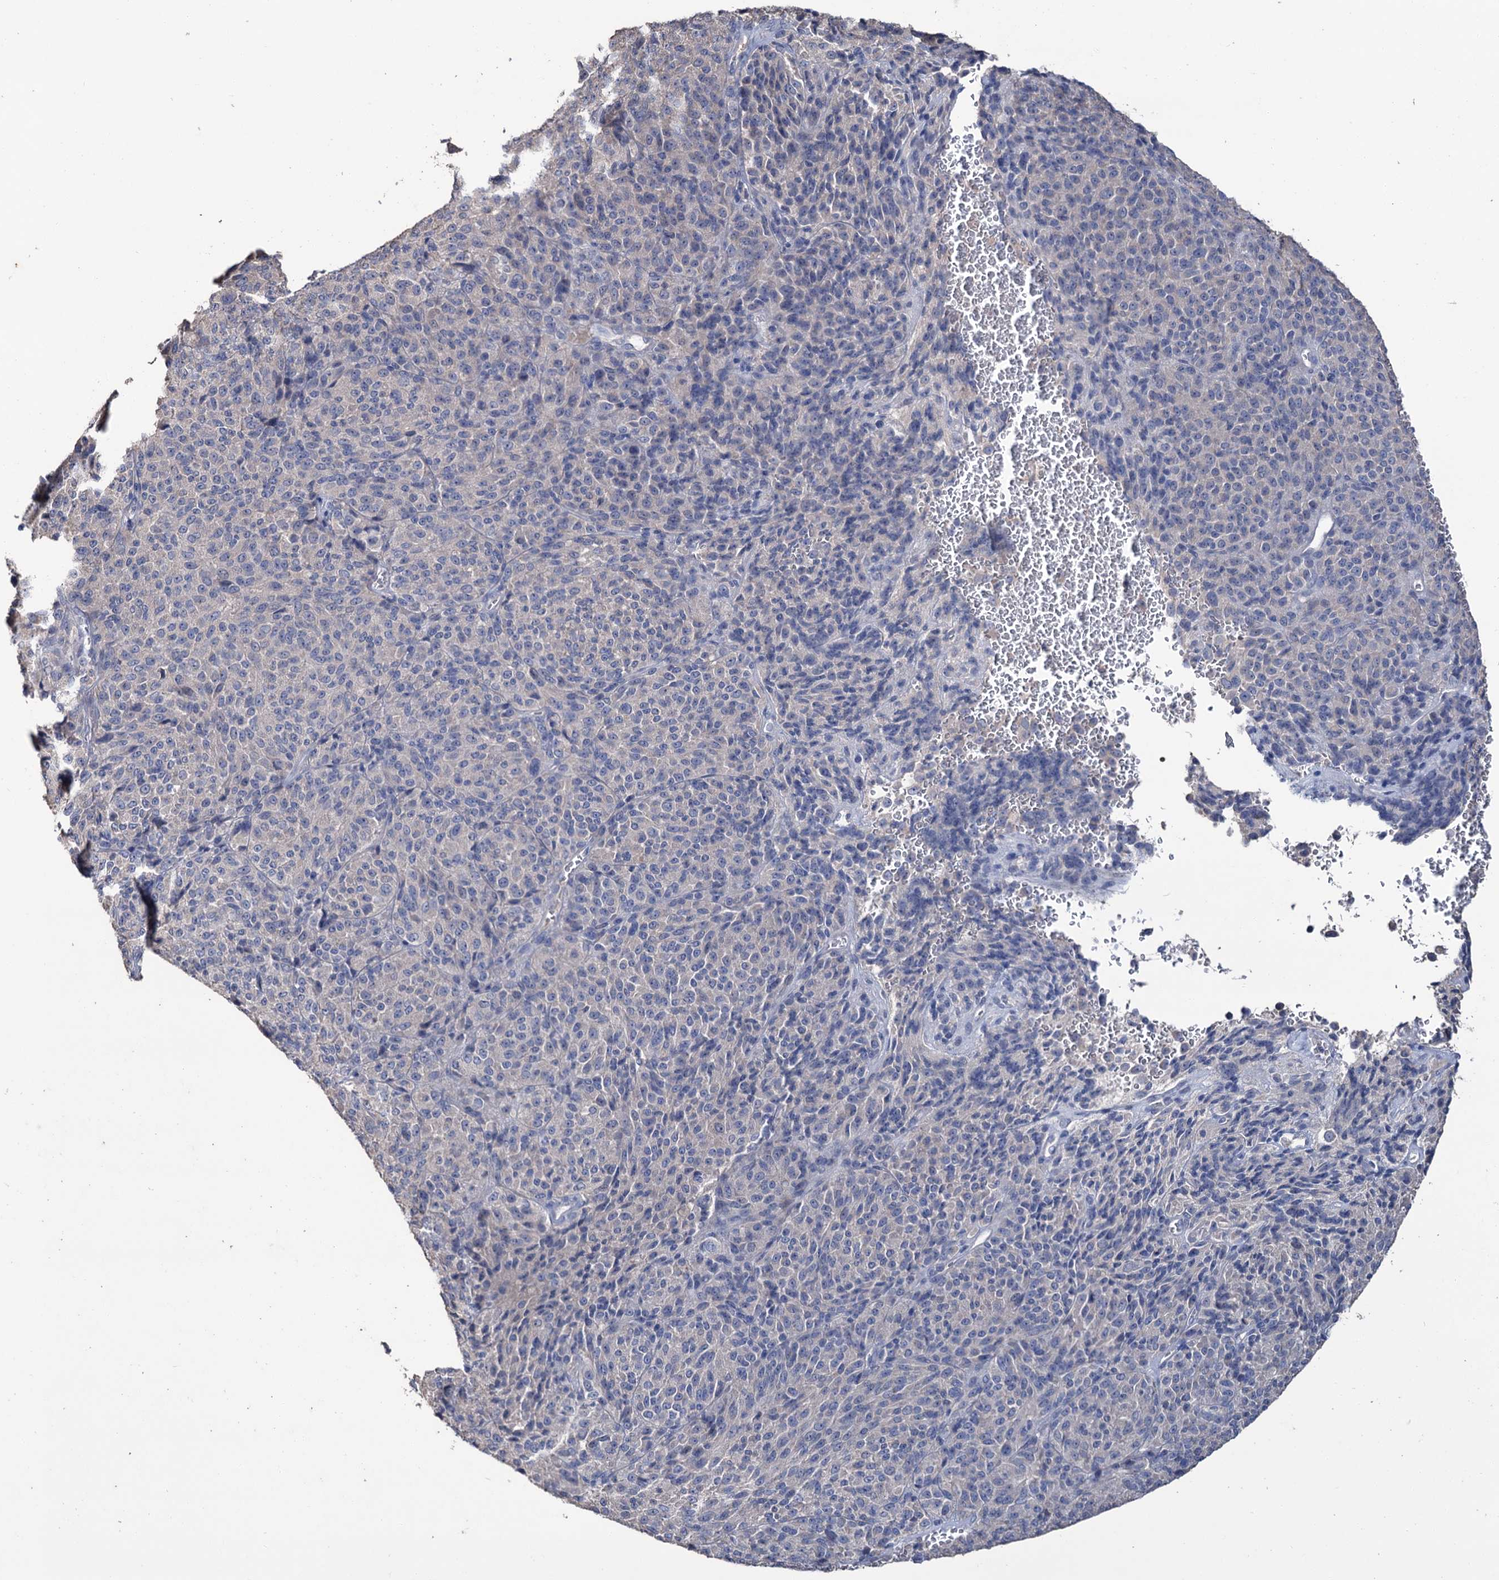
{"staining": {"intensity": "negative", "quantity": "none", "location": "none"}, "tissue": "melanoma", "cell_type": "Tumor cells", "image_type": "cancer", "snomed": [{"axis": "morphology", "description": "Malignant melanoma, Metastatic site"}, {"axis": "topography", "description": "Brain"}], "caption": "A micrograph of human melanoma is negative for staining in tumor cells.", "gene": "EPB41L5", "patient": {"sex": "female", "age": 56}}